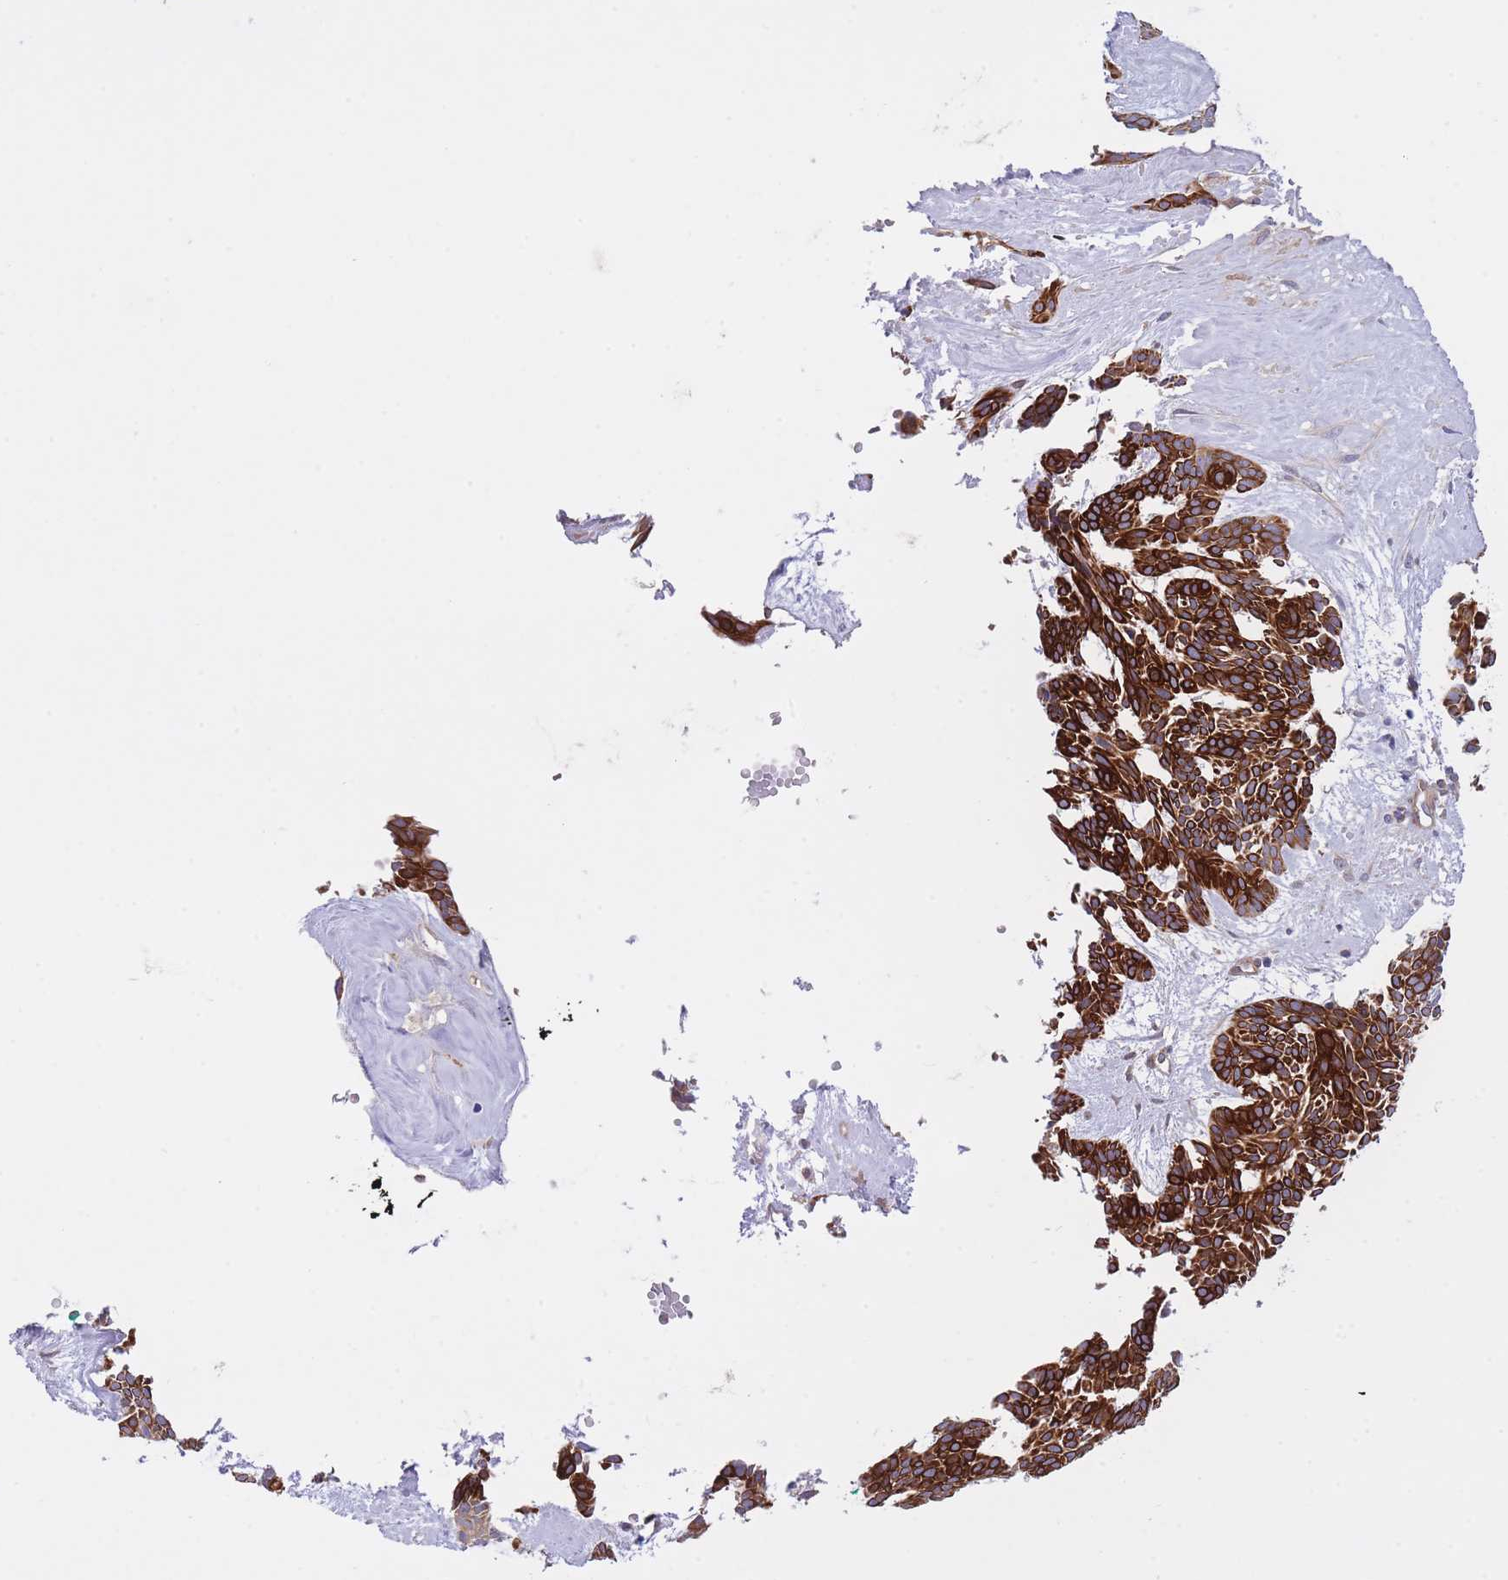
{"staining": {"intensity": "strong", "quantity": ">75%", "location": "cytoplasmic/membranous"}, "tissue": "skin cancer", "cell_type": "Tumor cells", "image_type": "cancer", "snomed": [{"axis": "morphology", "description": "Basal cell carcinoma"}, {"axis": "topography", "description": "Skin"}], "caption": "DAB immunohistochemical staining of human basal cell carcinoma (skin) exhibits strong cytoplasmic/membranous protein positivity in approximately >75% of tumor cells.", "gene": "CHAC1", "patient": {"sex": "male", "age": 61}}